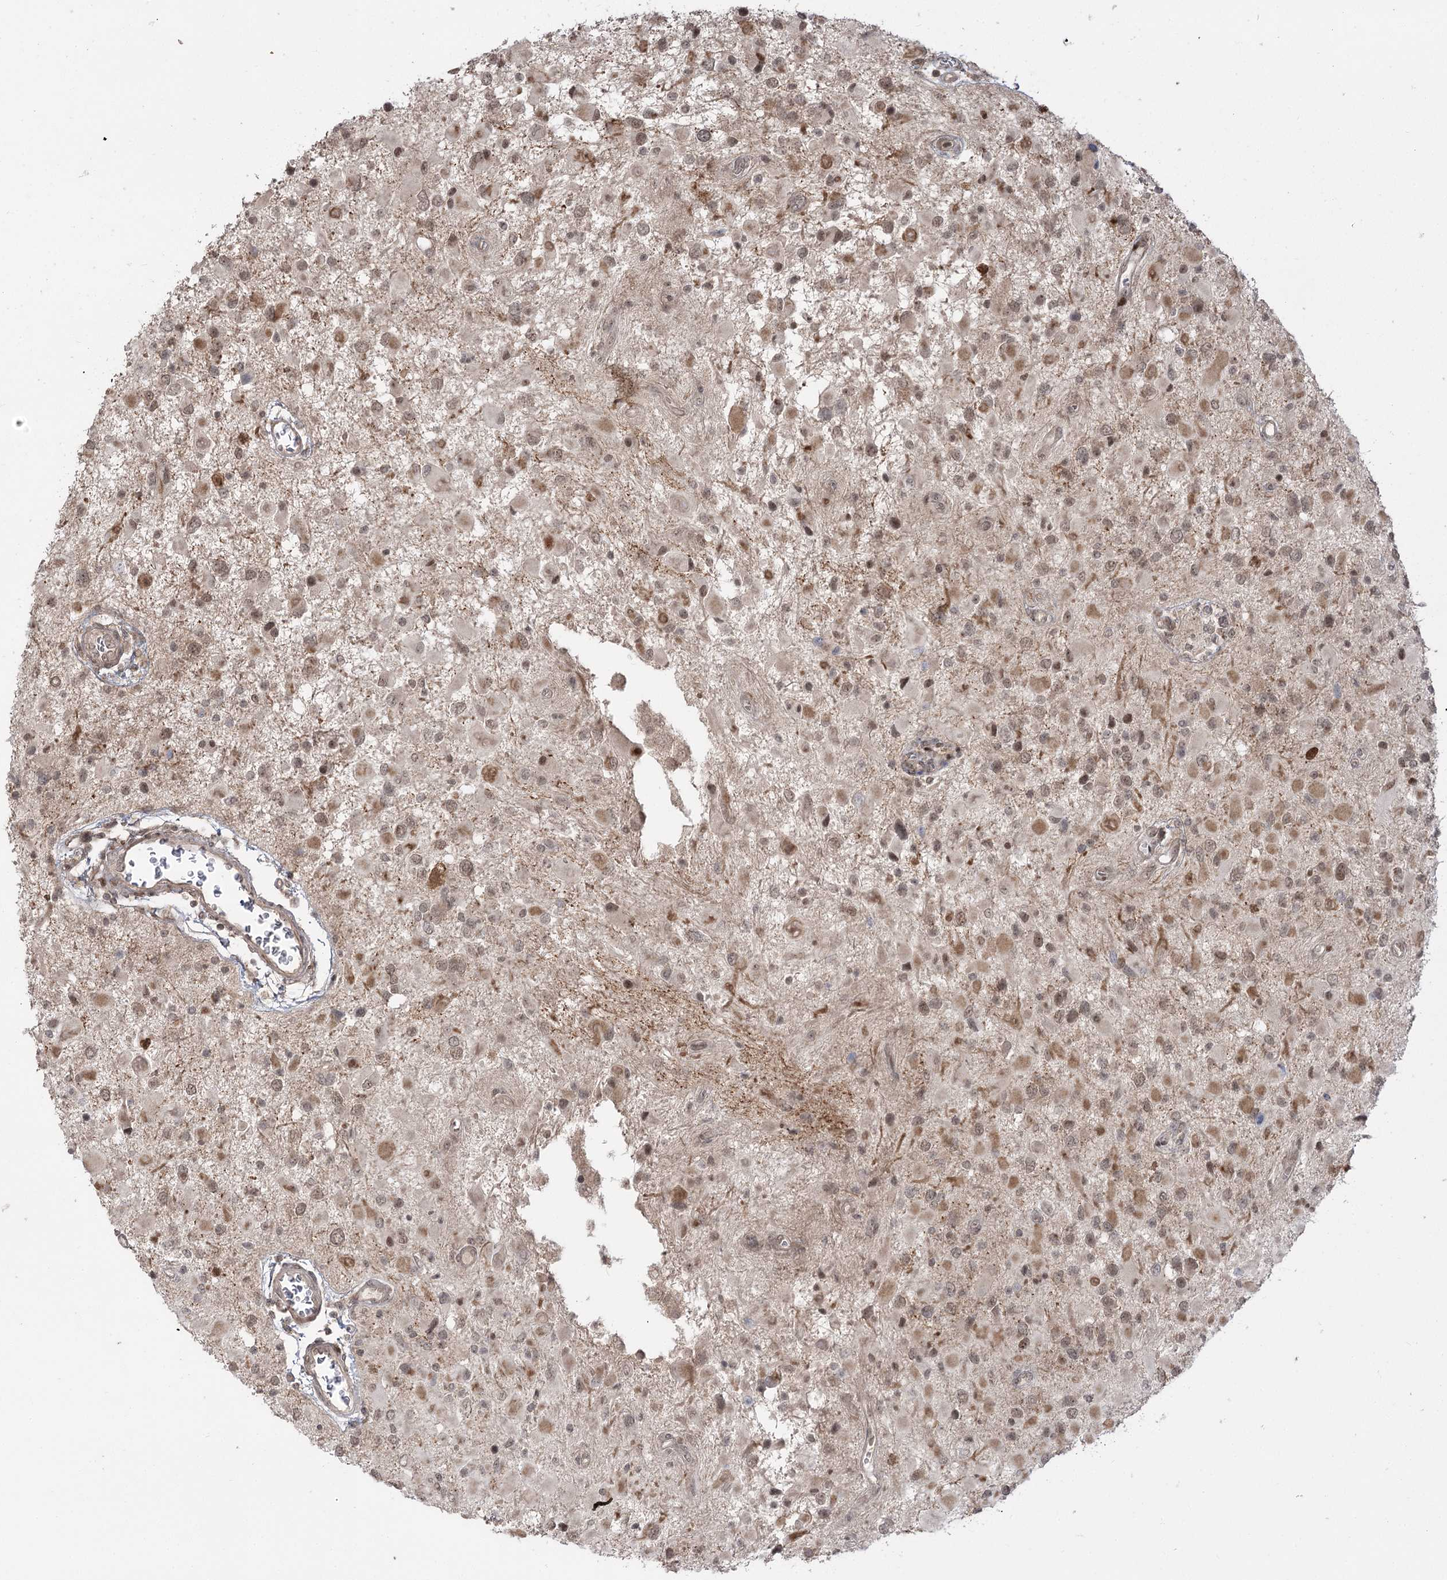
{"staining": {"intensity": "weak", "quantity": "25%-75%", "location": "cytoplasmic/membranous,nuclear"}, "tissue": "glioma", "cell_type": "Tumor cells", "image_type": "cancer", "snomed": [{"axis": "morphology", "description": "Glioma, malignant, High grade"}, {"axis": "topography", "description": "Brain"}], "caption": "Immunohistochemical staining of human malignant glioma (high-grade) exhibits weak cytoplasmic/membranous and nuclear protein staining in about 25%-75% of tumor cells. (Brightfield microscopy of DAB IHC at high magnification).", "gene": "HELQ", "patient": {"sex": "male", "age": 53}}